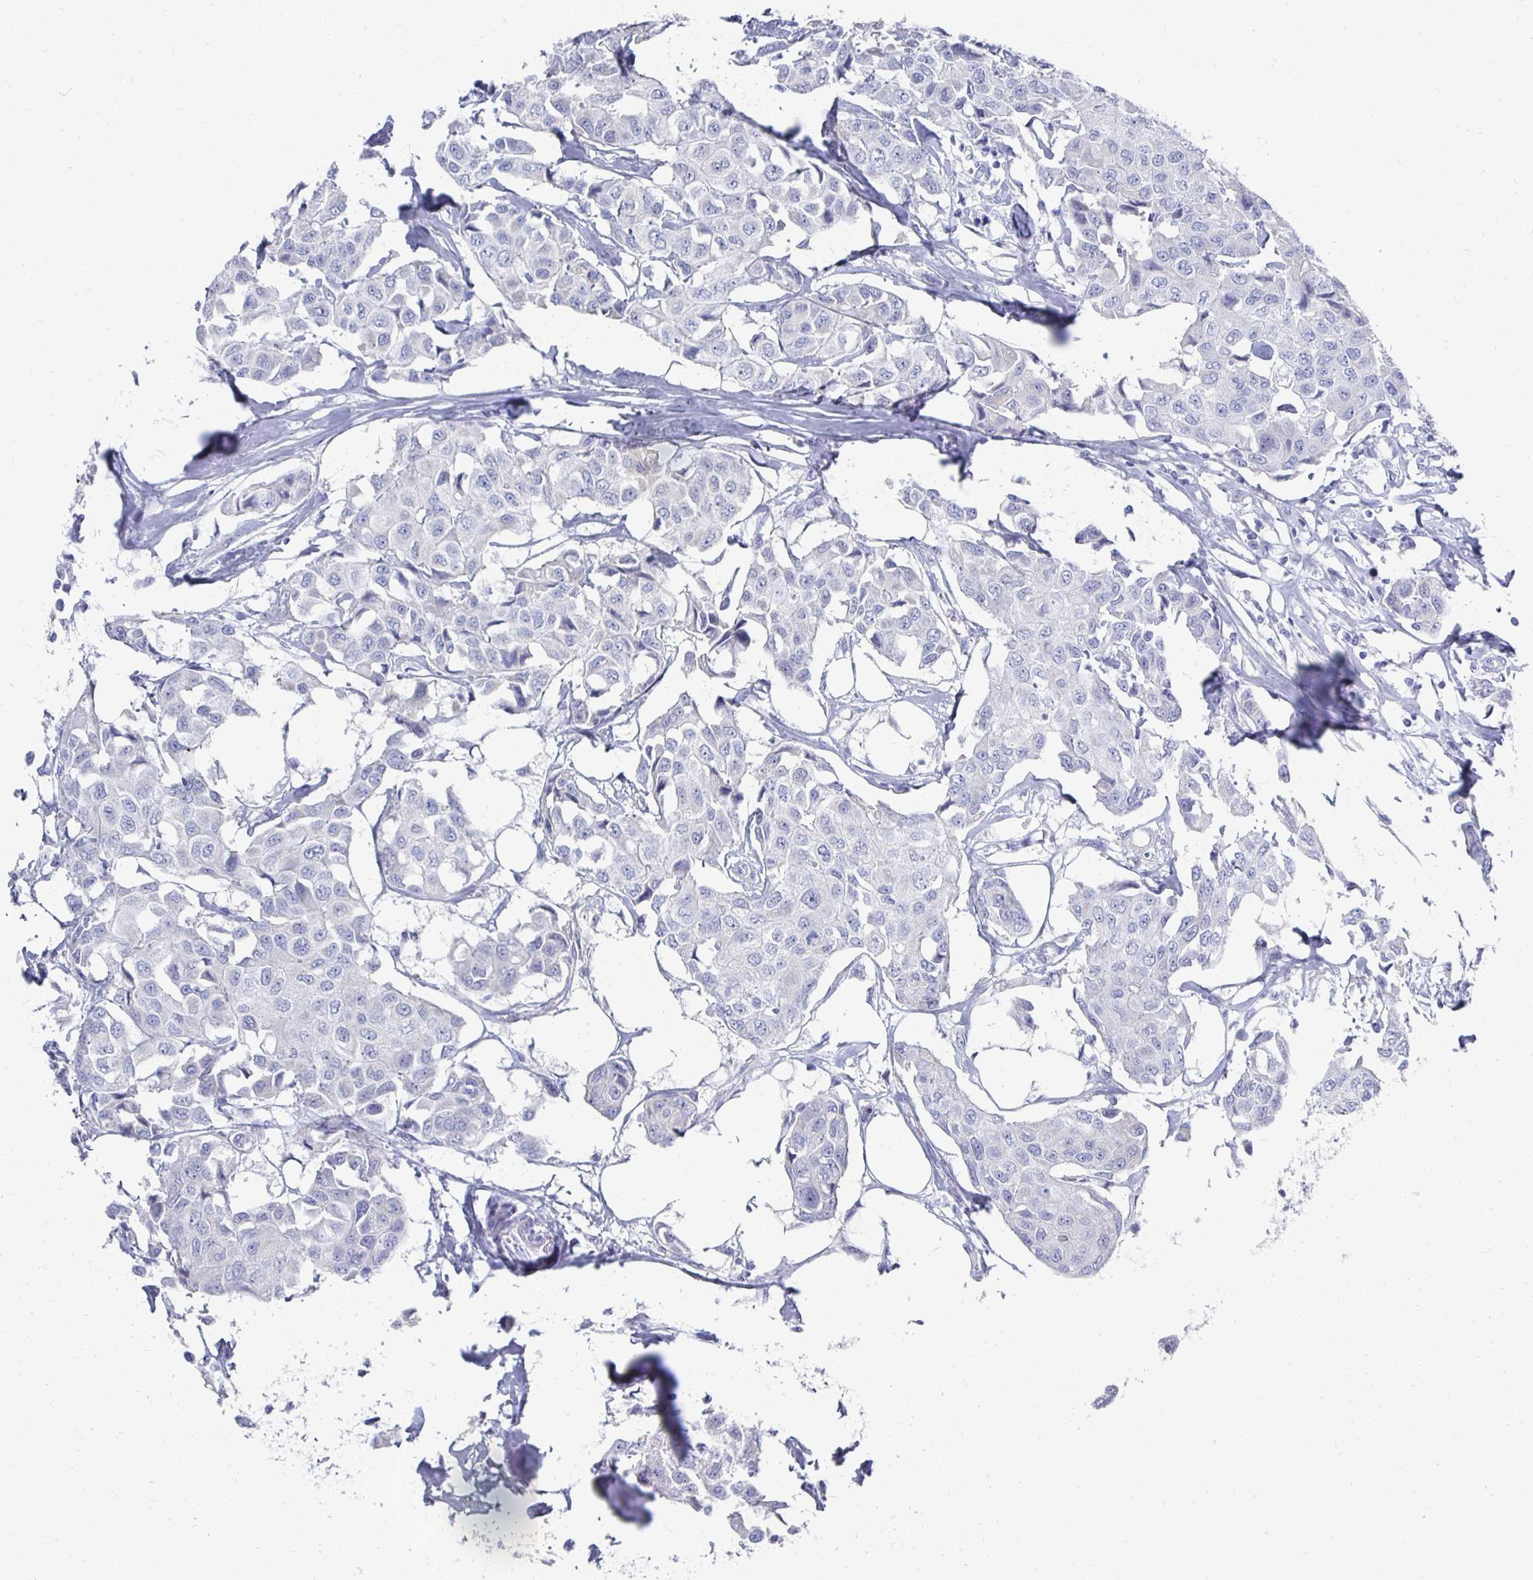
{"staining": {"intensity": "negative", "quantity": "none", "location": "none"}, "tissue": "breast cancer", "cell_type": "Tumor cells", "image_type": "cancer", "snomed": [{"axis": "morphology", "description": "Duct carcinoma"}, {"axis": "topography", "description": "Breast"}, {"axis": "topography", "description": "Lymph node"}], "caption": "Immunohistochemistry photomicrograph of neoplastic tissue: human breast cancer (intraductal carcinoma) stained with DAB shows no significant protein expression in tumor cells.", "gene": "SYCP3", "patient": {"sex": "female", "age": 80}}